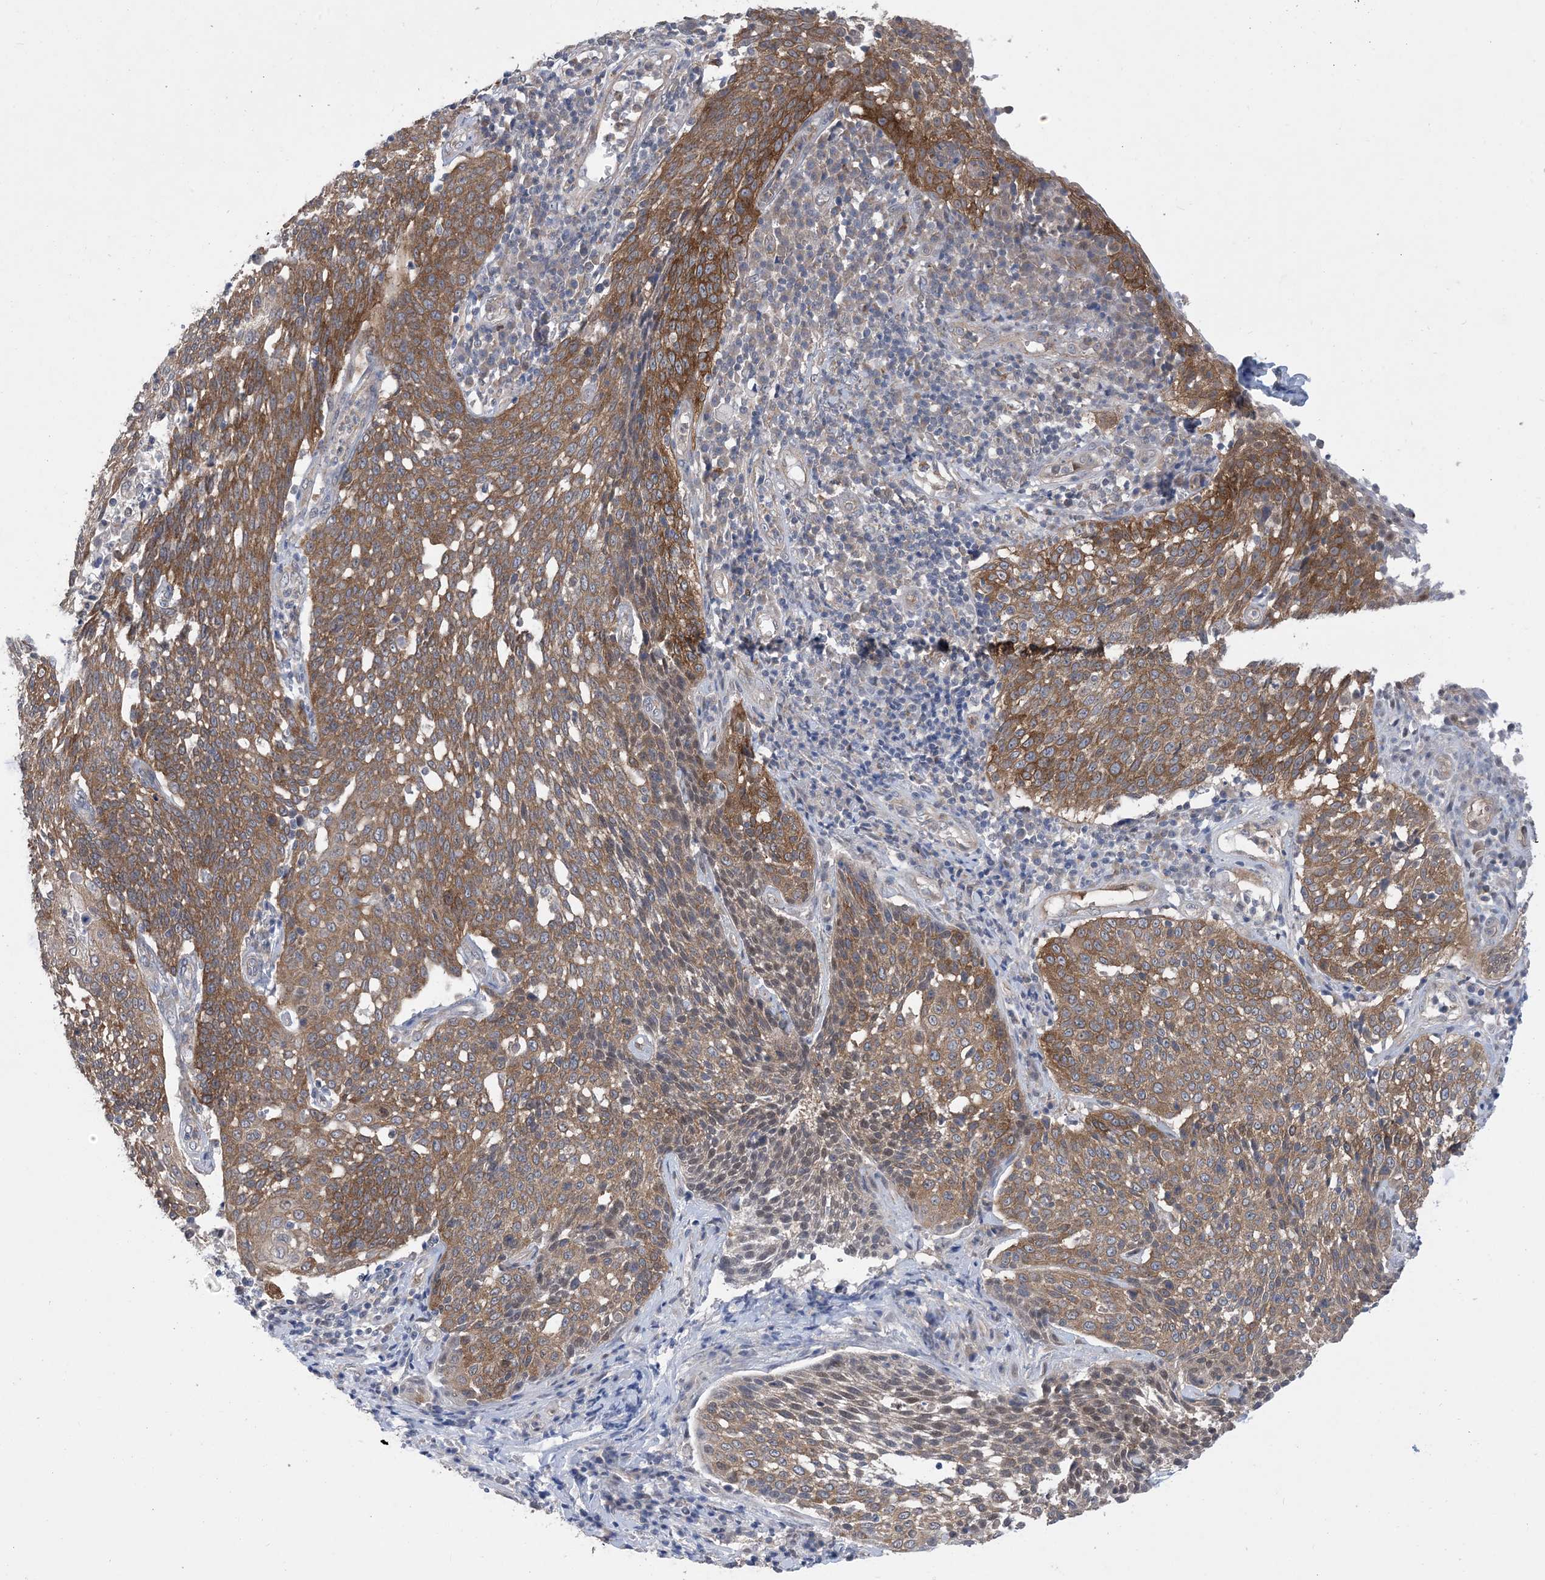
{"staining": {"intensity": "moderate", "quantity": ">75%", "location": "cytoplasmic/membranous"}, "tissue": "cervical cancer", "cell_type": "Tumor cells", "image_type": "cancer", "snomed": [{"axis": "morphology", "description": "Squamous cell carcinoma, NOS"}, {"axis": "topography", "description": "Cervix"}], "caption": "Tumor cells reveal moderate cytoplasmic/membranous expression in about >75% of cells in cervical cancer (squamous cell carcinoma). (Brightfield microscopy of DAB IHC at high magnification).", "gene": "EHBP1", "patient": {"sex": "female", "age": 34}}